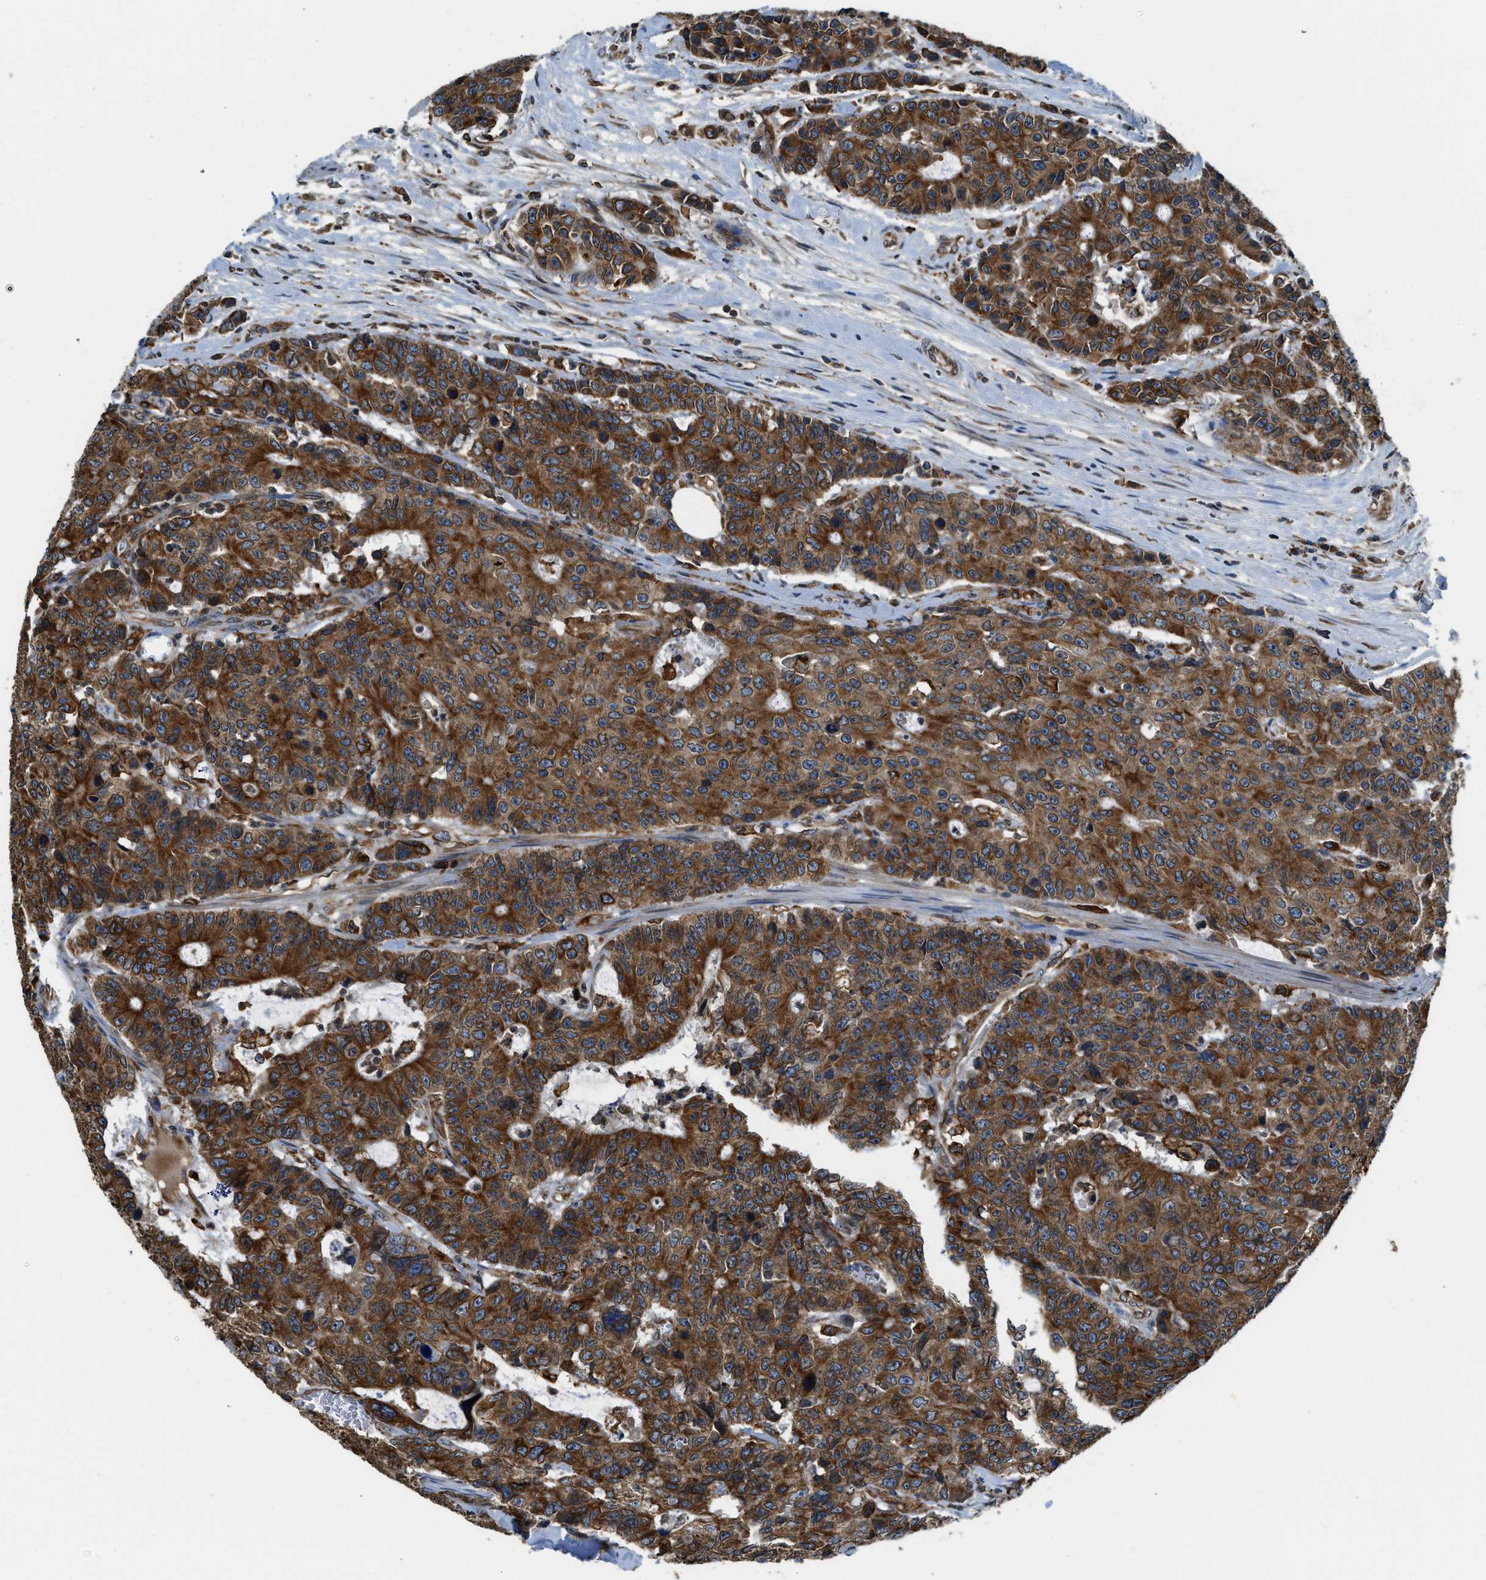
{"staining": {"intensity": "strong", "quantity": ">75%", "location": "cytoplasmic/membranous"}, "tissue": "colorectal cancer", "cell_type": "Tumor cells", "image_type": "cancer", "snomed": [{"axis": "morphology", "description": "Adenocarcinoma, NOS"}, {"axis": "topography", "description": "Colon"}], "caption": "Immunohistochemistry of adenocarcinoma (colorectal) displays high levels of strong cytoplasmic/membranous expression in approximately >75% of tumor cells.", "gene": "BCAP31", "patient": {"sex": "female", "age": 86}}